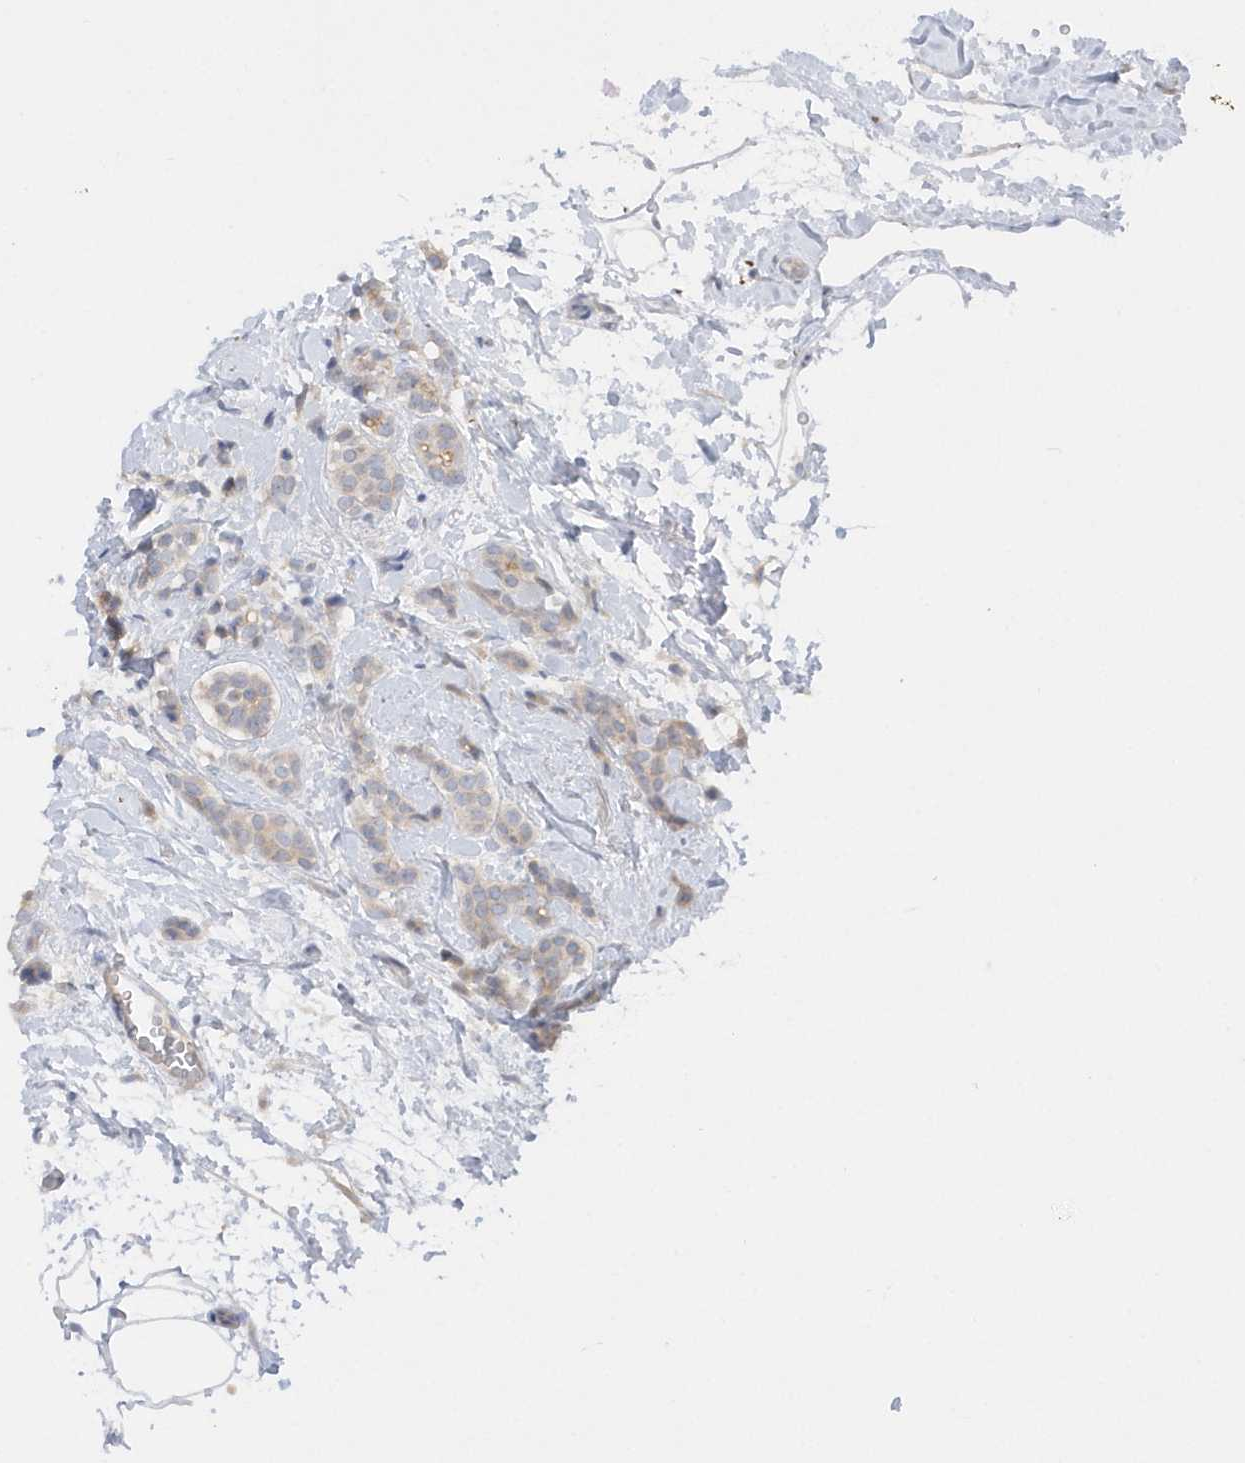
{"staining": {"intensity": "weak", "quantity": "<25%", "location": "cytoplasmic/membranous"}, "tissue": "breast cancer", "cell_type": "Tumor cells", "image_type": "cancer", "snomed": [{"axis": "morphology", "description": "Lobular carcinoma, in situ"}, {"axis": "morphology", "description": "Lobular carcinoma"}, {"axis": "topography", "description": "Breast"}], "caption": "High magnification brightfield microscopy of lobular carcinoma in situ (breast) stained with DAB (brown) and counterstained with hematoxylin (blue): tumor cells show no significant positivity.", "gene": "RPE", "patient": {"sex": "female", "age": 41}}